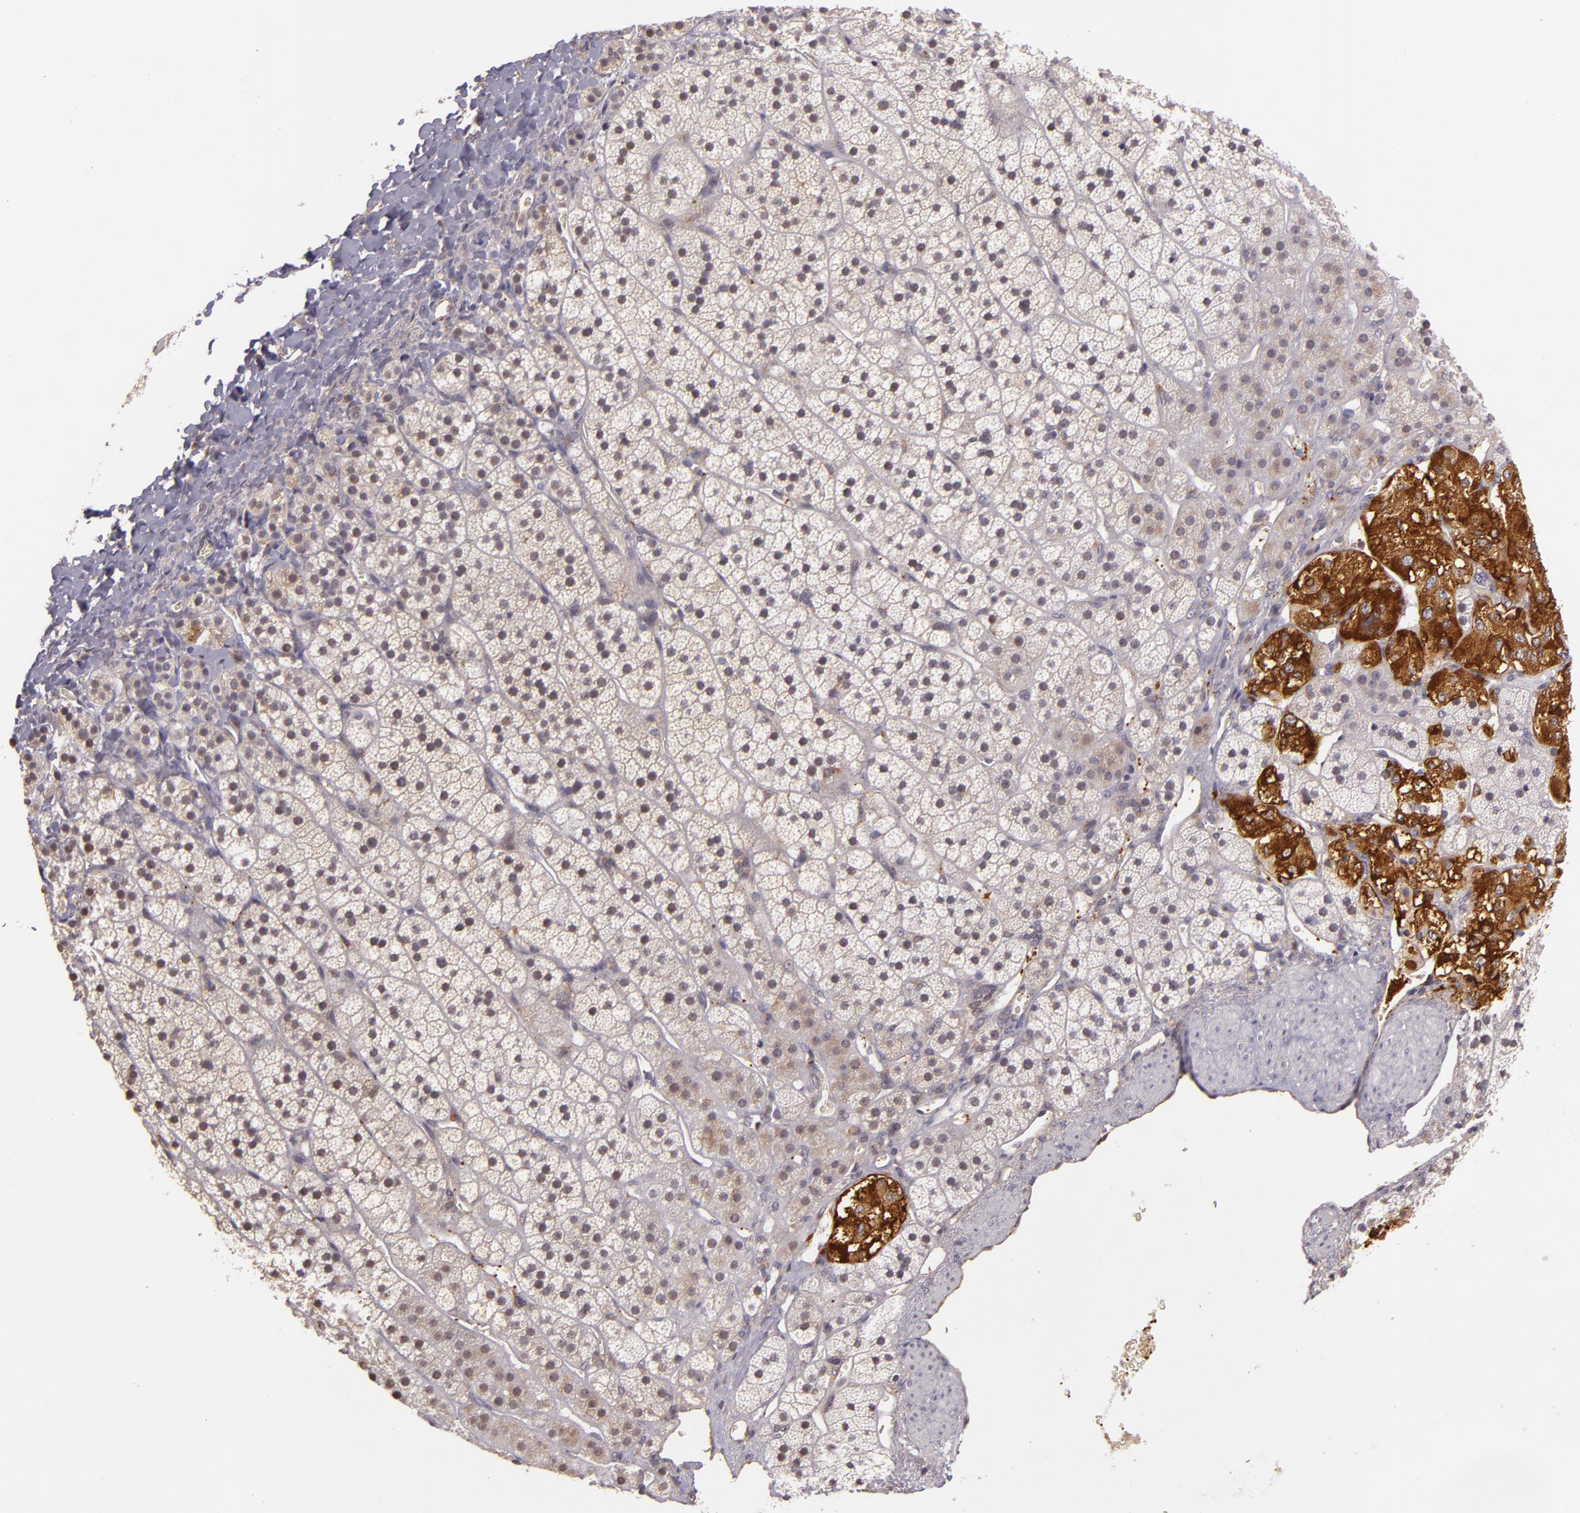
{"staining": {"intensity": "strong", "quantity": "<25%", "location": "cytoplasmic/membranous"}, "tissue": "adrenal gland", "cell_type": "Glandular cells", "image_type": "normal", "snomed": [{"axis": "morphology", "description": "Normal tissue, NOS"}, {"axis": "topography", "description": "Adrenal gland"}], "caption": "Immunohistochemistry (IHC) (DAB) staining of benign human adrenal gland exhibits strong cytoplasmic/membranous protein positivity in about <25% of glandular cells. The staining was performed using DAB (3,3'-diaminobenzidine), with brown indicating positive protein expression. Nuclei are stained blue with hematoxylin.", "gene": "SYTL4", "patient": {"sex": "female", "age": 44}}